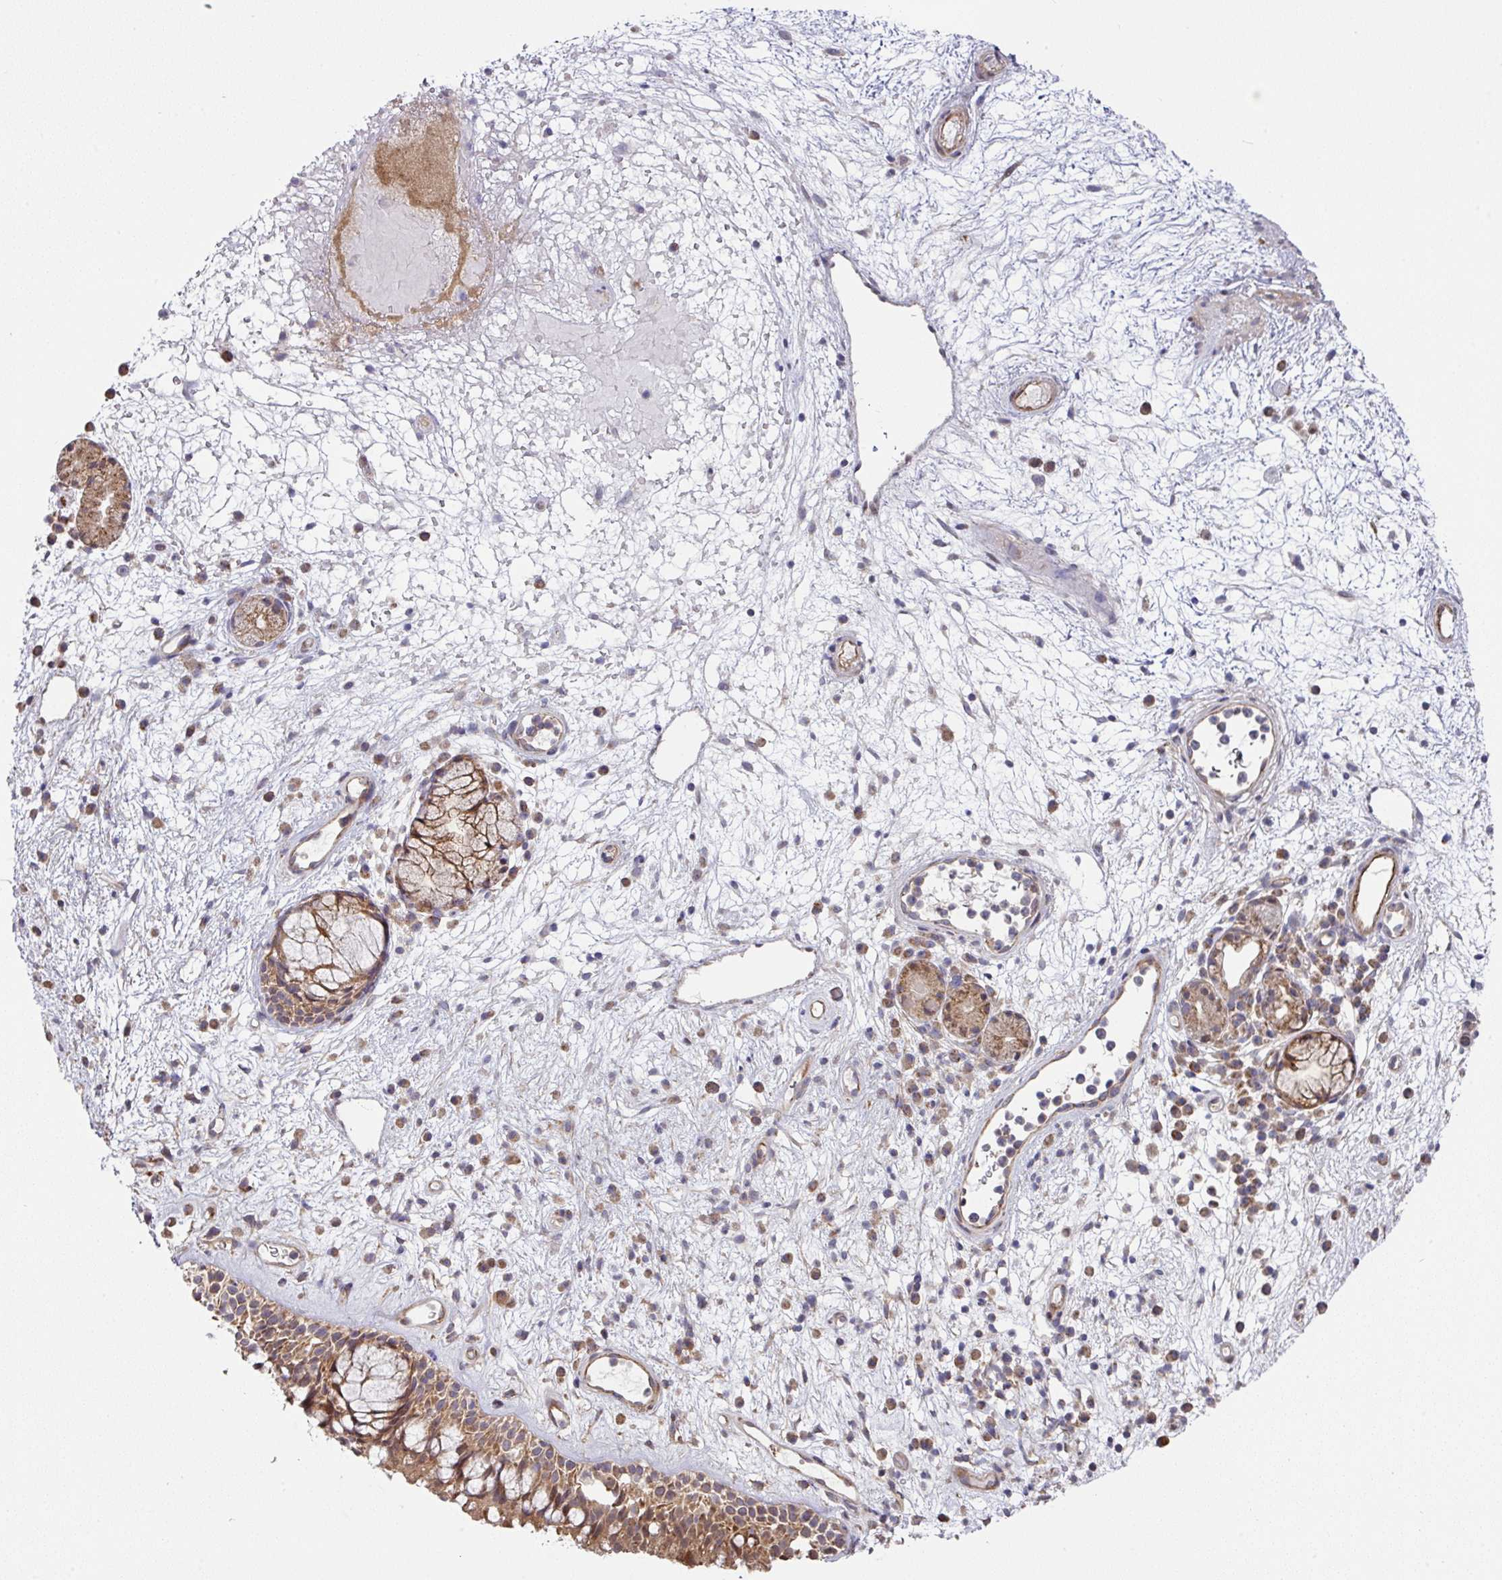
{"staining": {"intensity": "moderate", "quantity": ">75%", "location": "cytoplasmic/membranous"}, "tissue": "nasopharynx", "cell_type": "Respiratory epithelial cells", "image_type": "normal", "snomed": [{"axis": "morphology", "description": "Normal tissue, NOS"}, {"axis": "morphology", "description": "Inflammation, NOS"}, {"axis": "topography", "description": "Nasopharynx"}], "caption": "Nasopharynx stained with DAB (3,3'-diaminobenzidine) immunohistochemistry (IHC) demonstrates medium levels of moderate cytoplasmic/membranous staining in about >75% of respiratory epithelial cells. The protein of interest is stained brown, and the nuclei are stained in blue (DAB (3,3'-diaminobenzidine) IHC with brightfield microscopy, high magnification).", "gene": "STK35", "patient": {"sex": "male", "age": 54}}